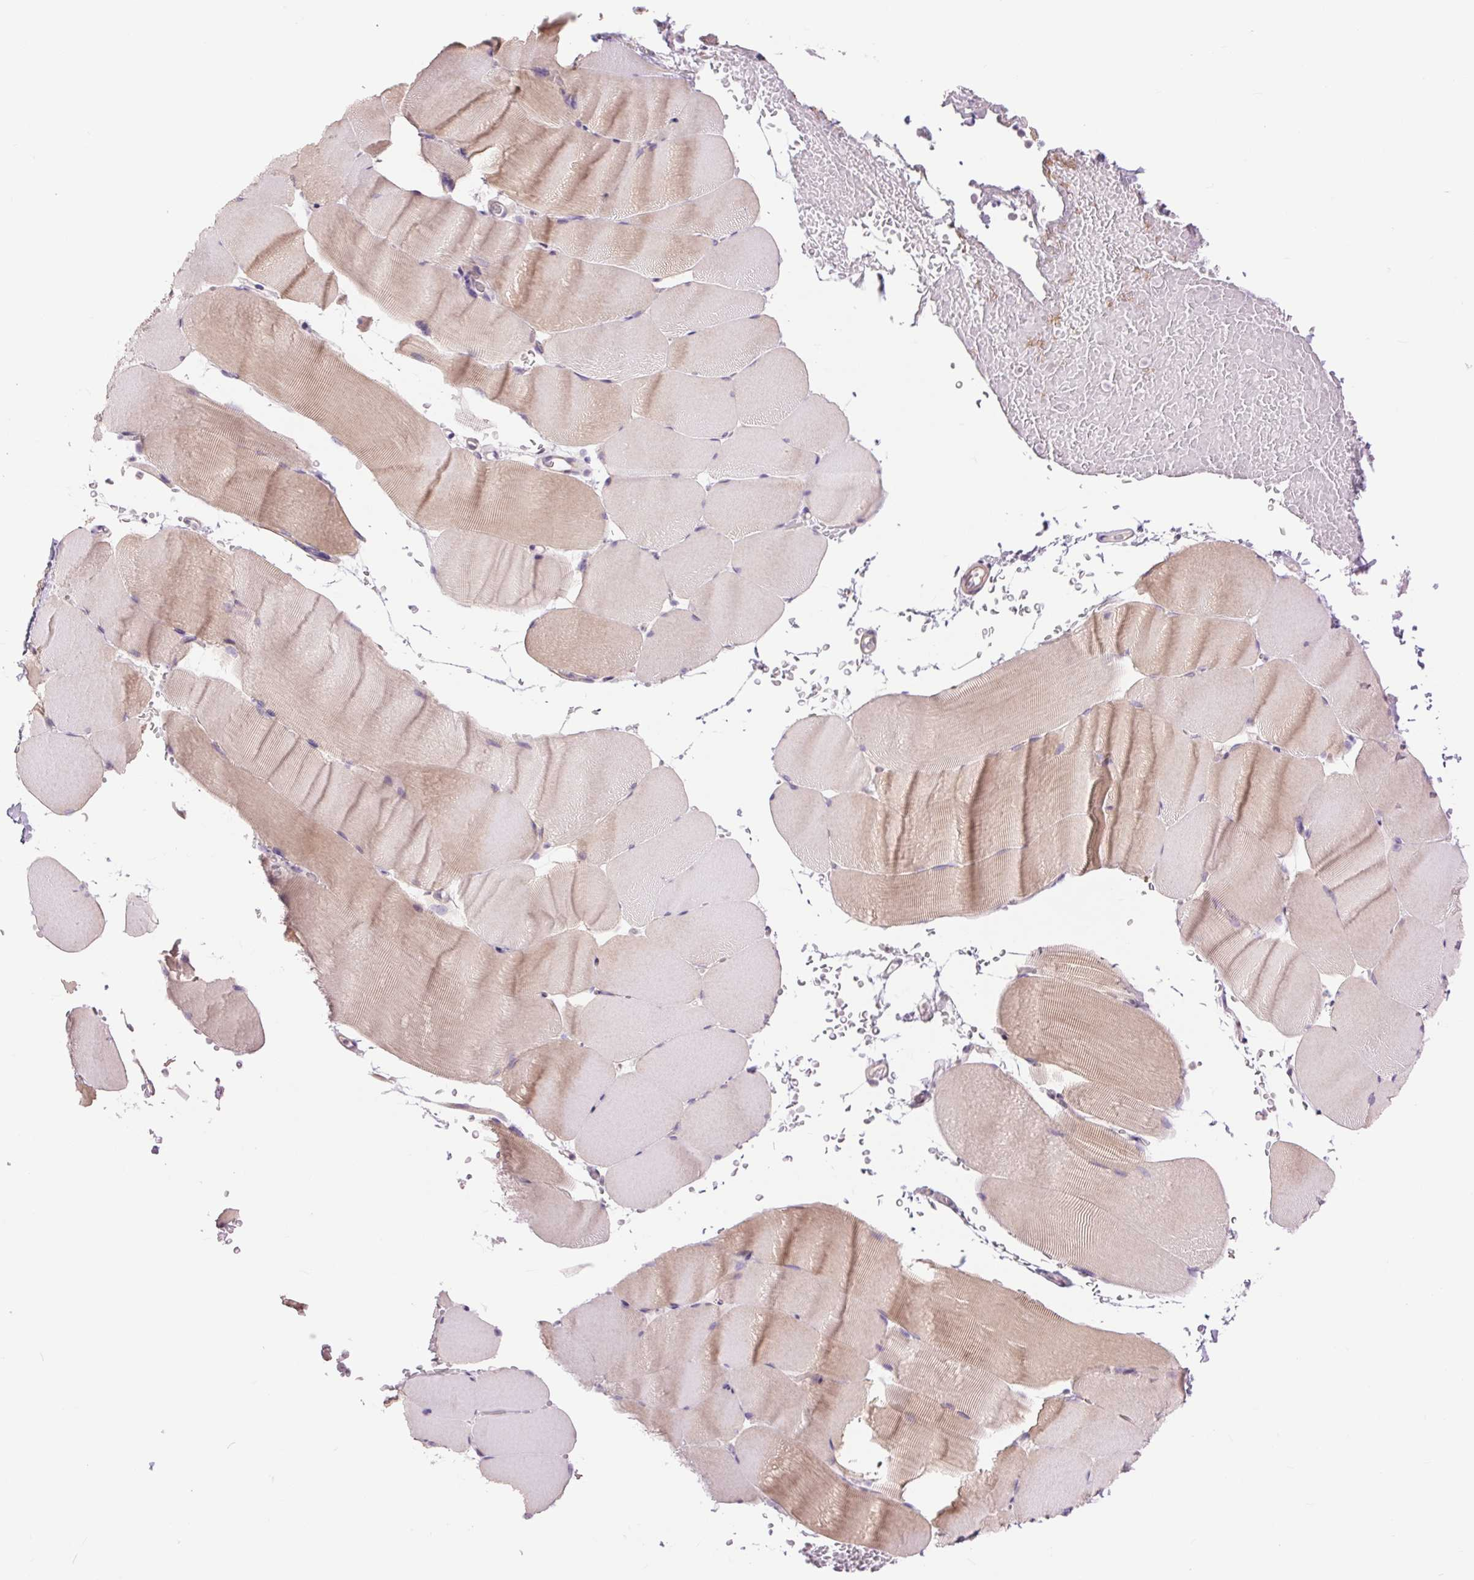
{"staining": {"intensity": "weak", "quantity": "<25%", "location": "cytoplasmic/membranous"}, "tissue": "skeletal muscle", "cell_type": "Myocytes", "image_type": "normal", "snomed": [{"axis": "morphology", "description": "Normal tissue, NOS"}, {"axis": "topography", "description": "Skeletal muscle"}], "caption": "A micrograph of skeletal muscle stained for a protein exhibits no brown staining in myocytes. Brightfield microscopy of immunohistochemistry stained with DAB (3,3'-diaminobenzidine) (brown) and hematoxylin (blue), captured at high magnification.", "gene": "CTNNA3", "patient": {"sex": "female", "age": 37}}